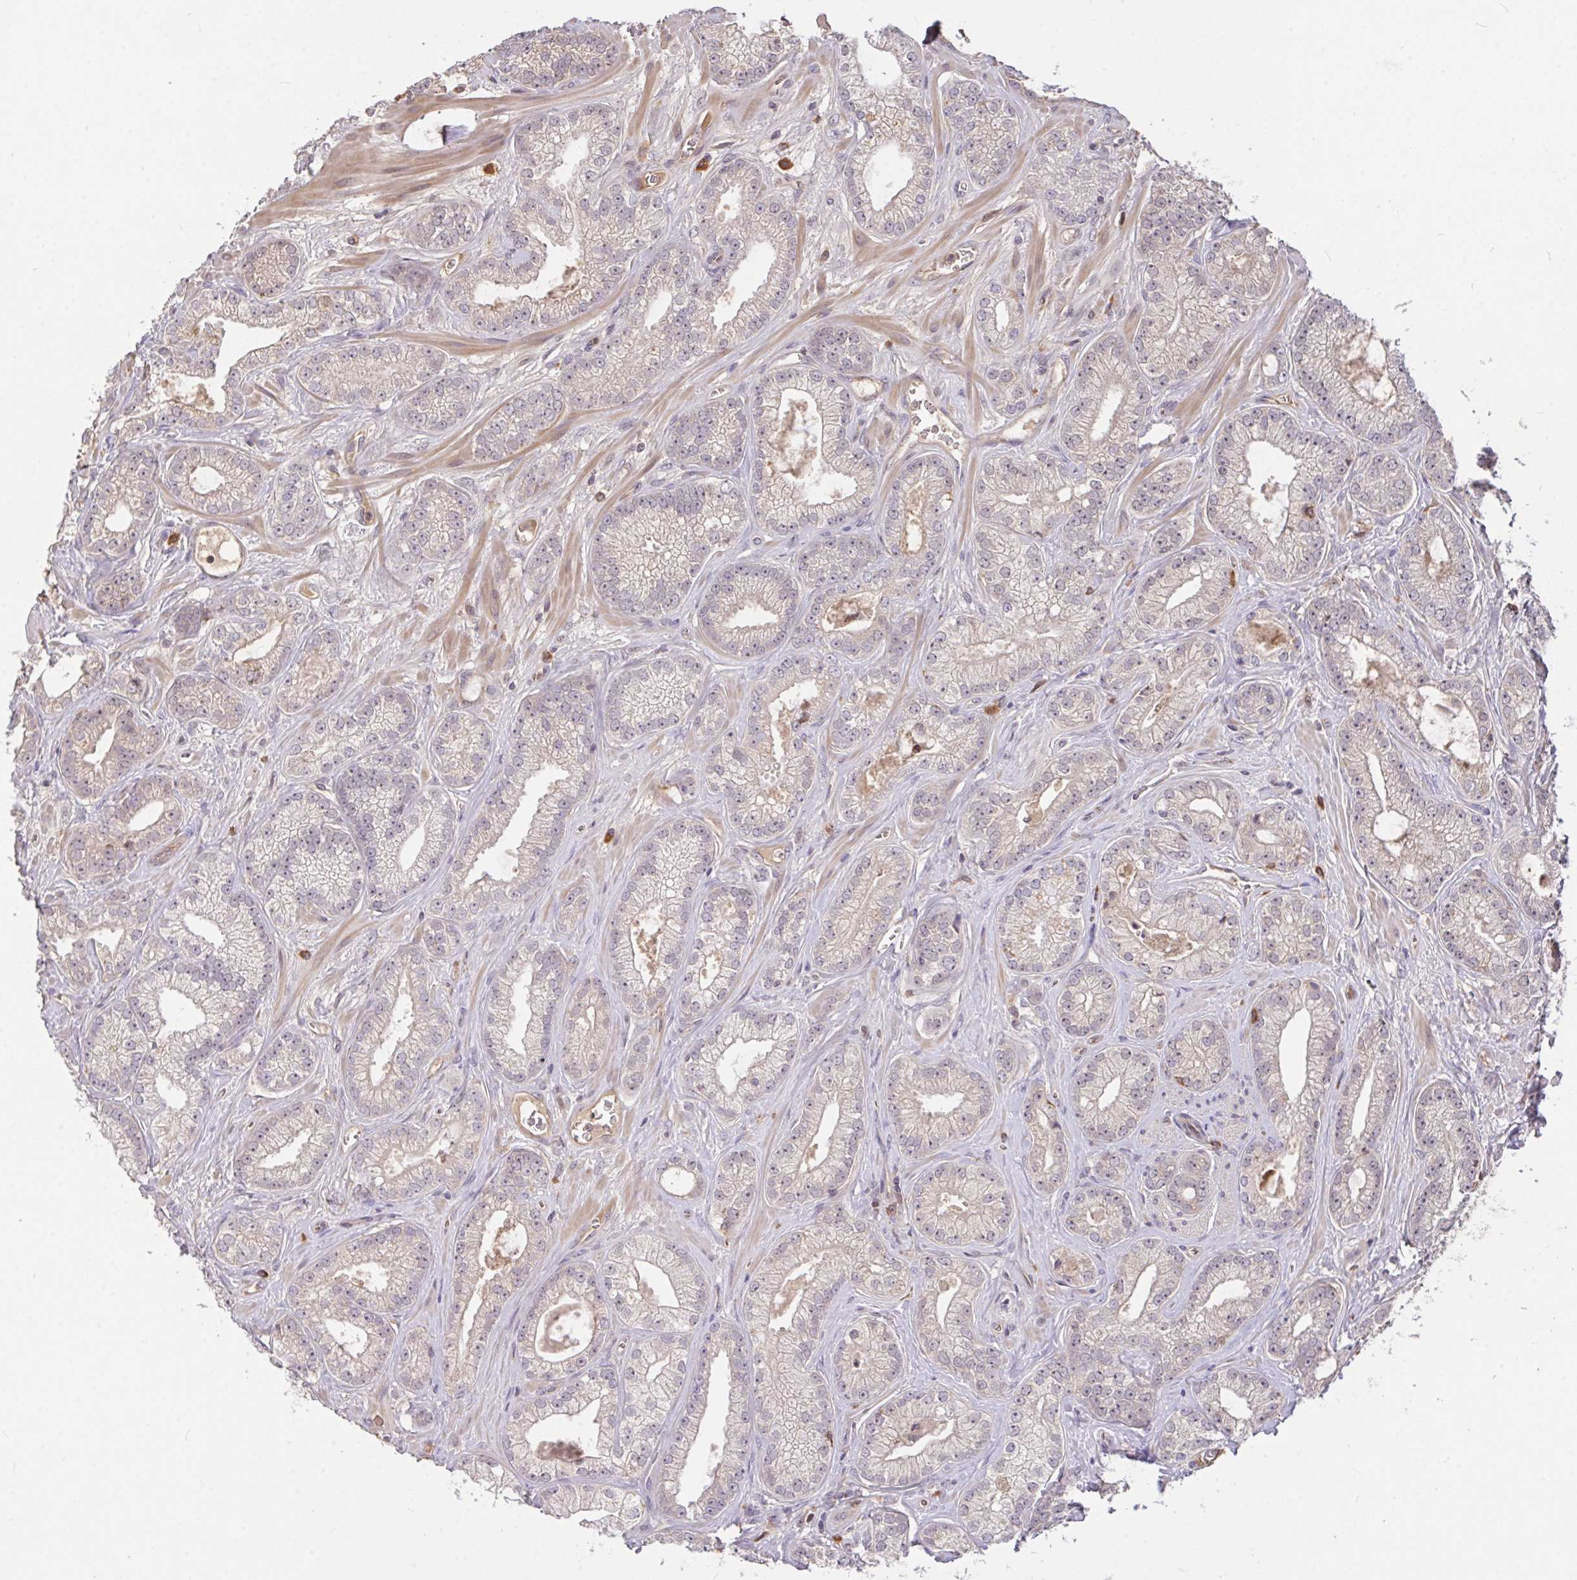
{"staining": {"intensity": "negative", "quantity": "none", "location": "none"}, "tissue": "prostate cancer", "cell_type": "Tumor cells", "image_type": "cancer", "snomed": [{"axis": "morphology", "description": "Adenocarcinoma, High grade"}, {"axis": "topography", "description": "Prostate"}], "caption": "Tumor cells show no significant positivity in adenocarcinoma (high-grade) (prostate).", "gene": "FCER1A", "patient": {"sex": "male", "age": 66}}